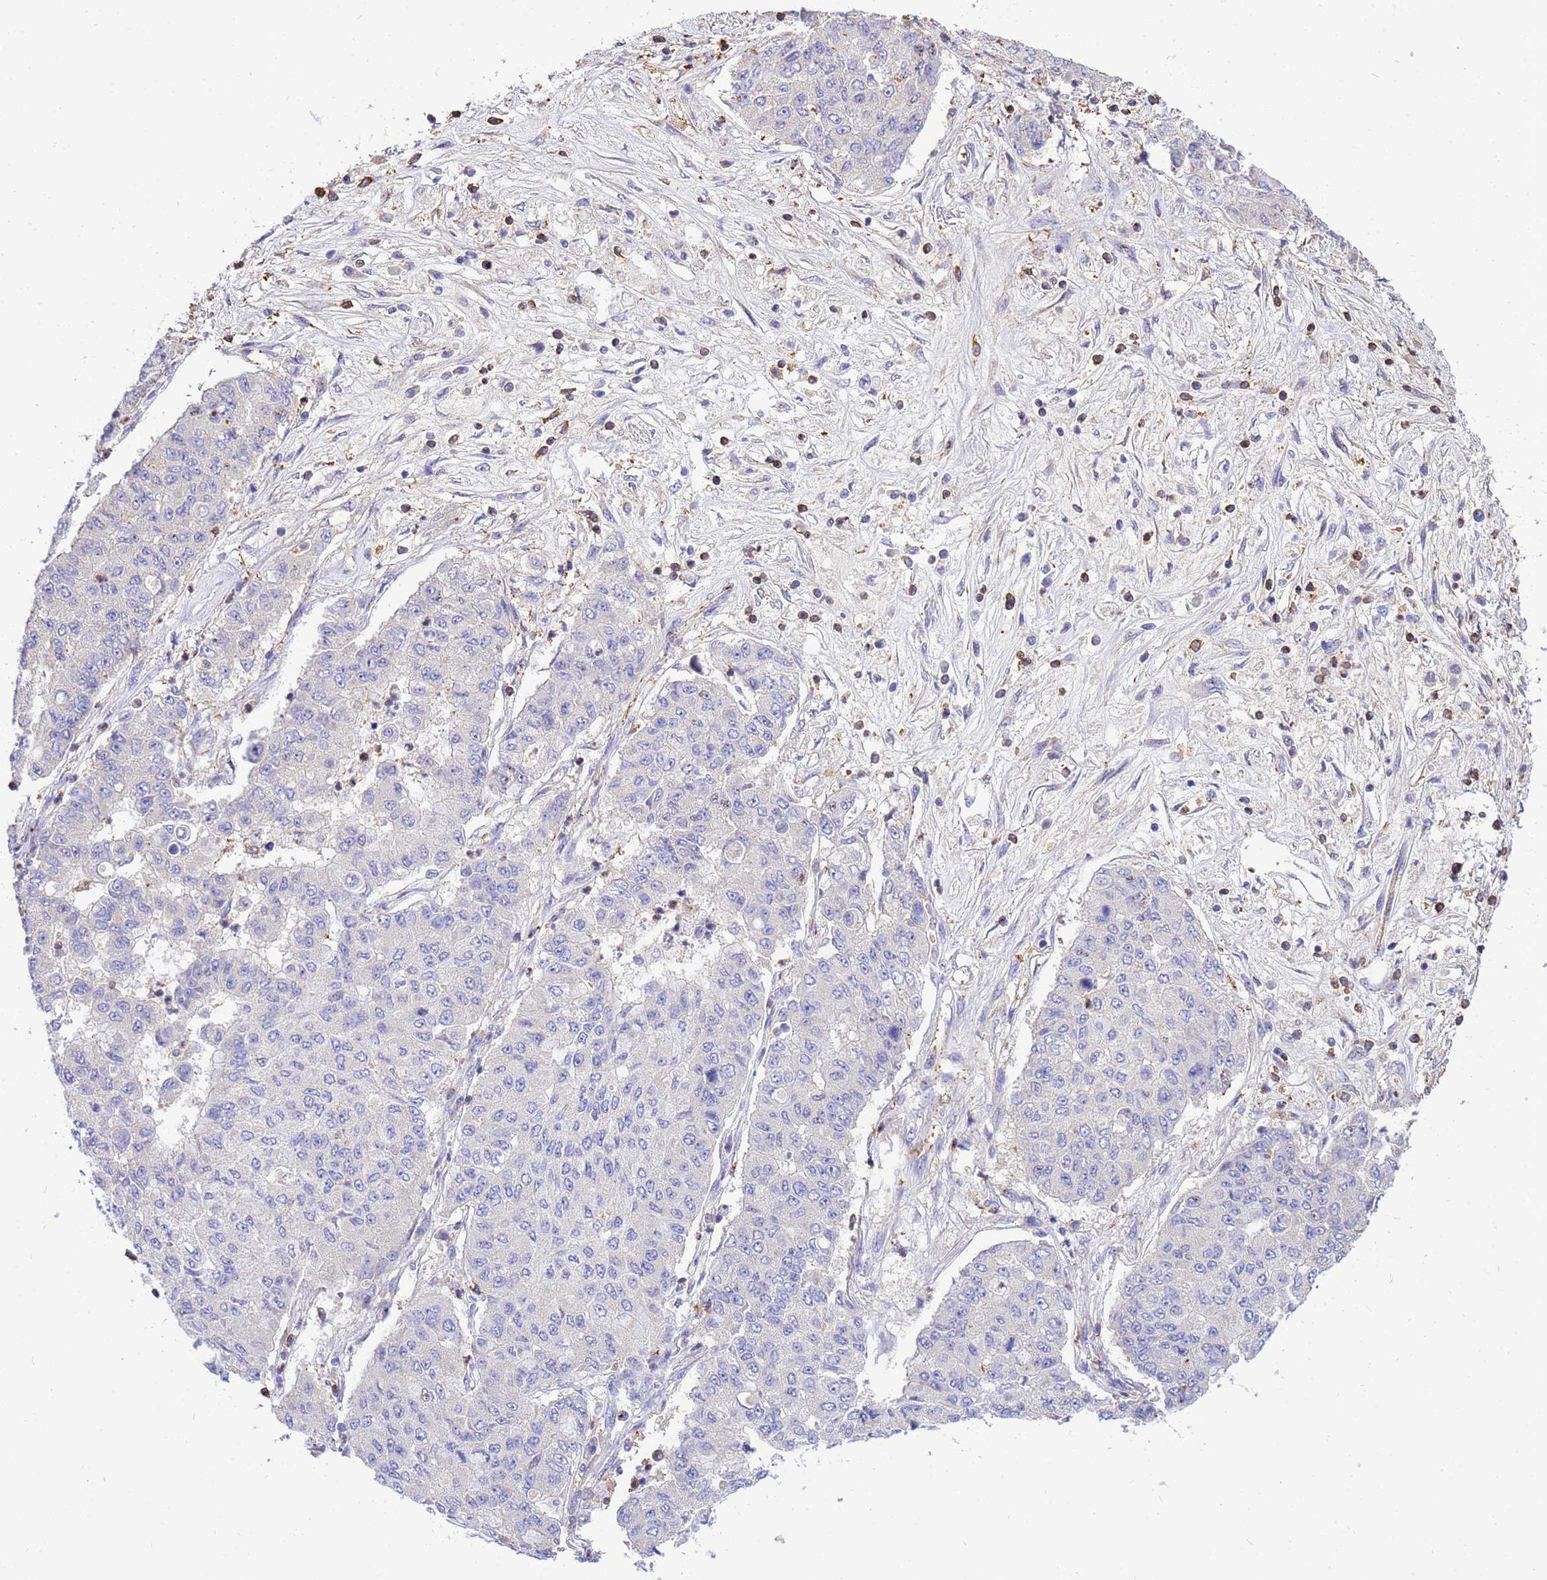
{"staining": {"intensity": "negative", "quantity": "none", "location": "none"}, "tissue": "lung cancer", "cell_type": "Tumor cells", "image_type": "cancer", "snomed": [{"axis": "morphology", "description": "Squamous cell carcinoma, NOS"}, {"axis": "topography", "description": "Lung"}], "caption": "Tumor cells show no significant expression in lung squamous cell carcinoma.", "gene": "WDR64", "patient": {"sex": "male", "age": 74}}